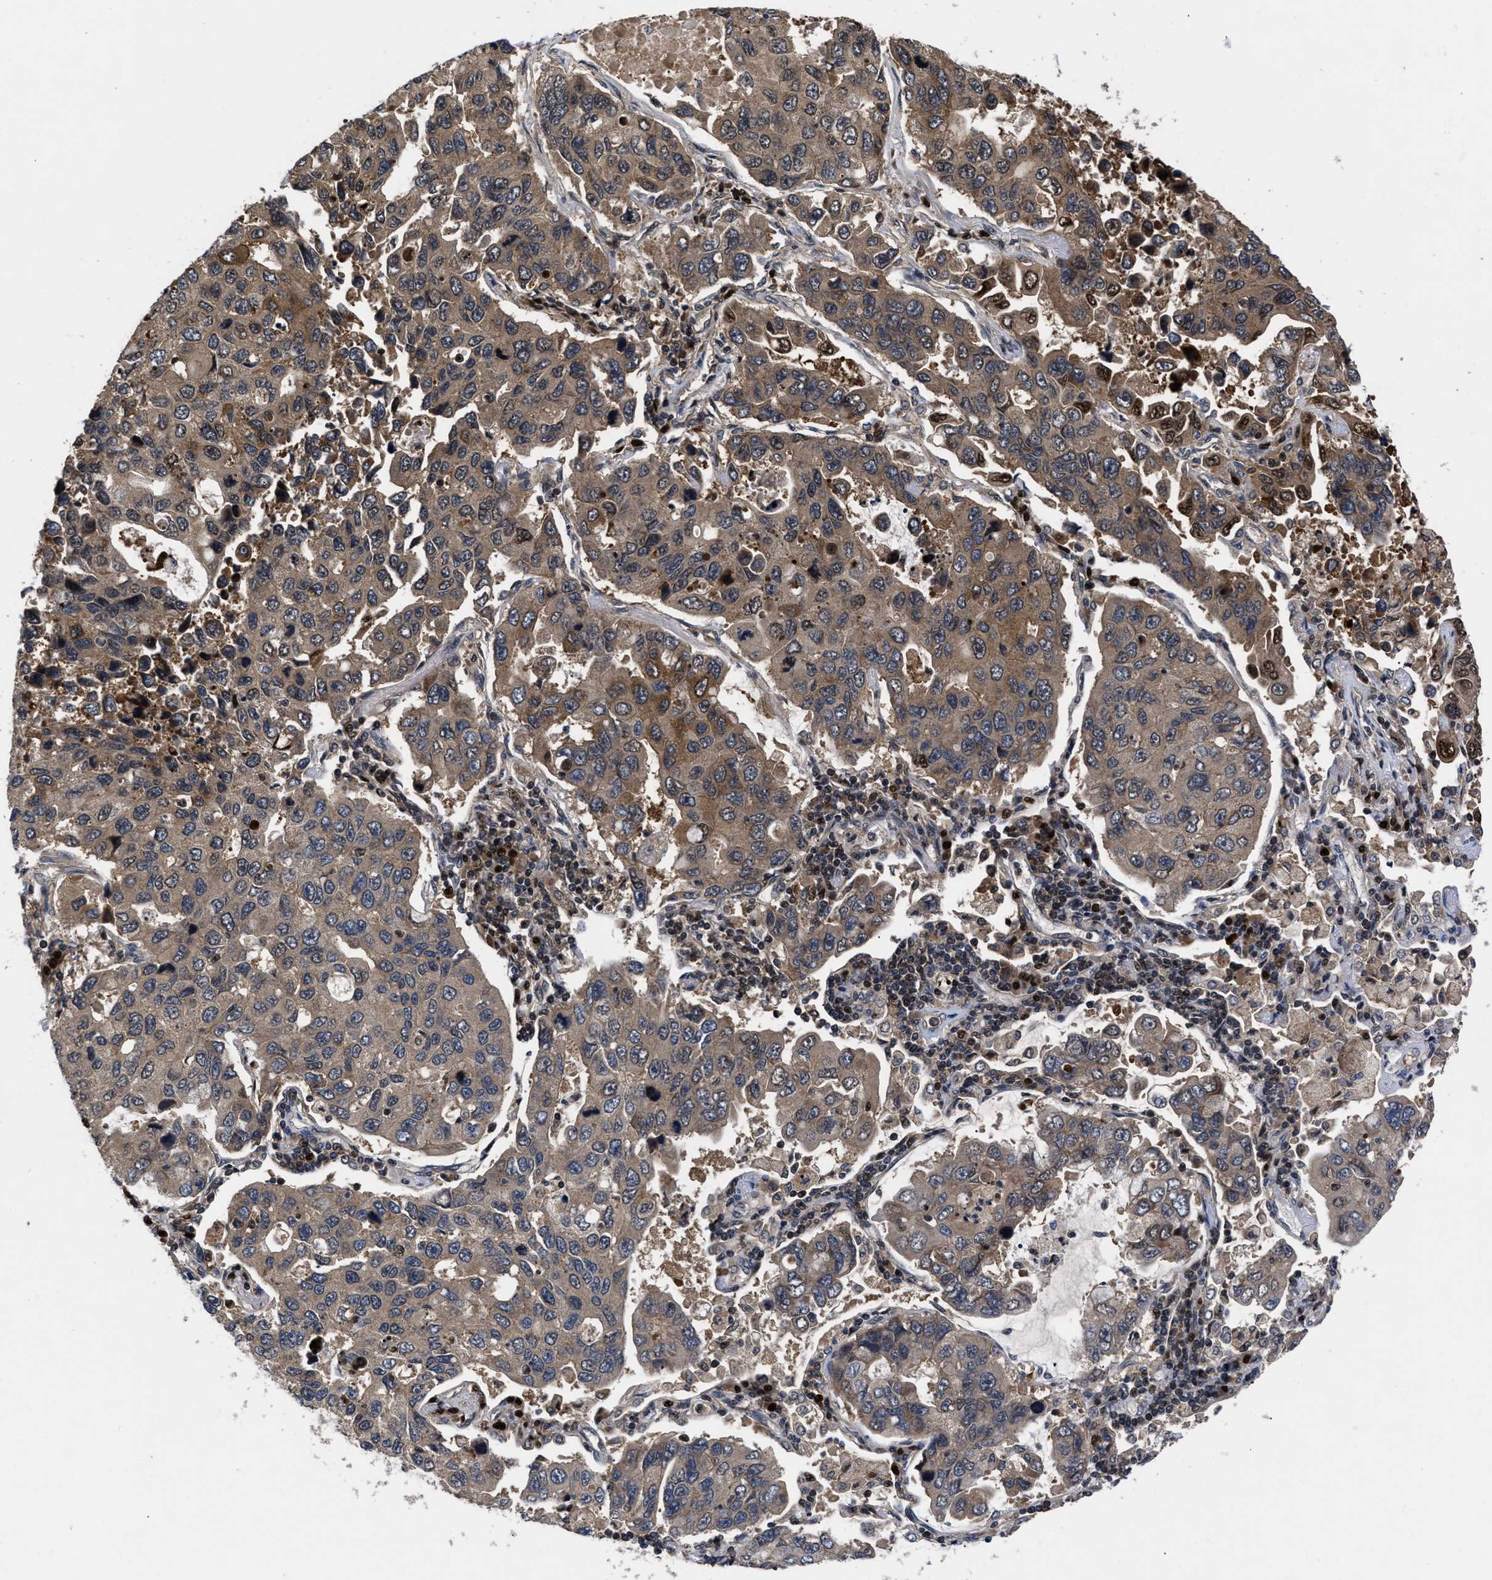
{"staining": {"intensity": "moderate", "quantity": ">75%", "location": "cytoplasmic/membranous"}, "tissue": "lung cancer", "cell_type": "Tumor cells", "image_type": "cancer", "snomed": [{"axis": "morphology", "description": "Adenocarcinoma, NOS"}, {"axis": "topography", "description": "Lung"}], "caption": "This histopathology image demonstrates lung adenocarcinoma stained with immunohistochemistry to label a protein in brown. The cytoplasmic/membranous of tumor cells show moderate positivity for the protein. Nuclei are counter-stained blue.", "gene": "FAM200A", "patient": {"sex": "male", "age": 64}}